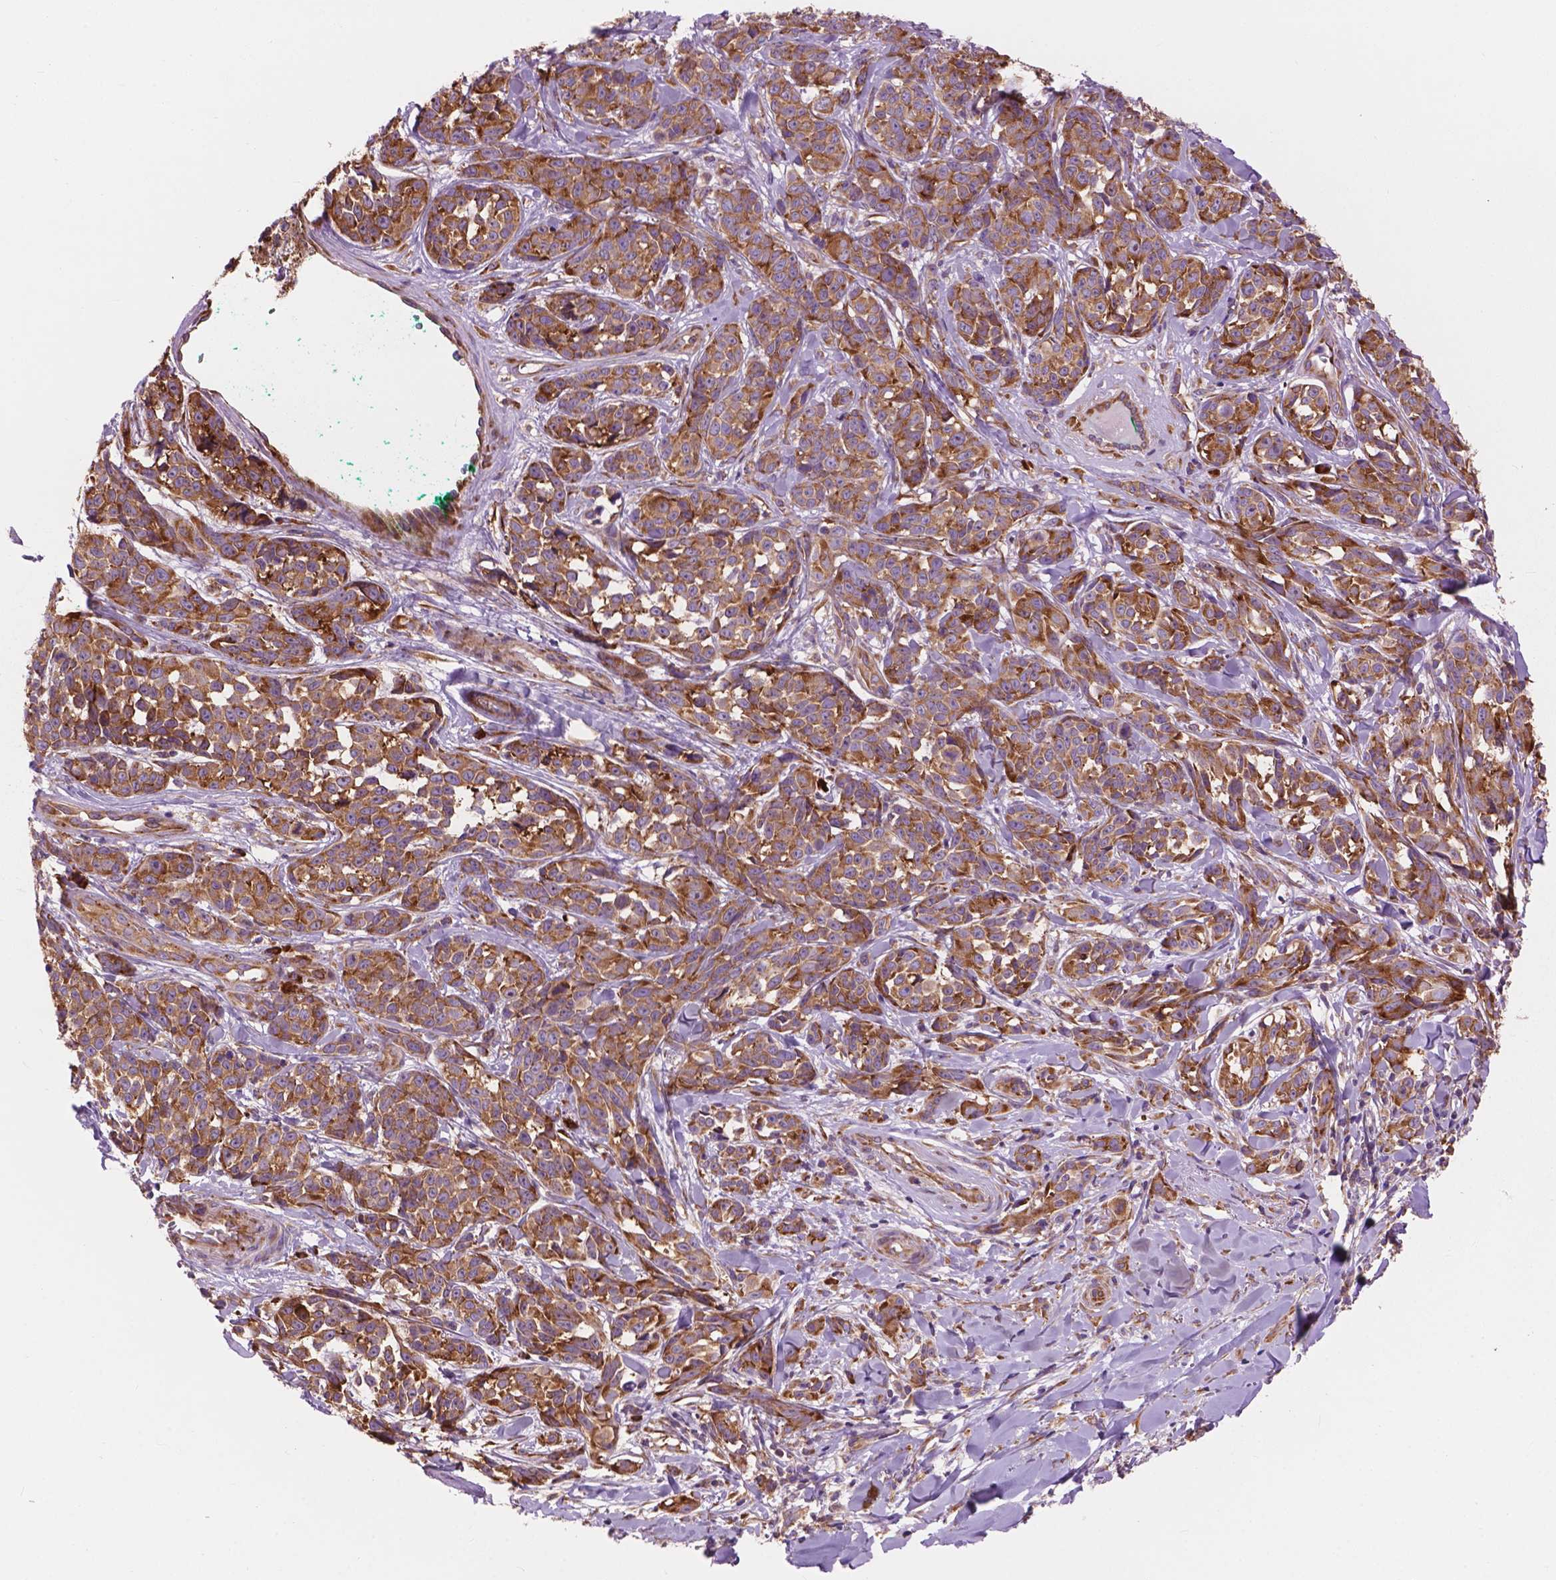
{"staining": {"intensity": "moderate", "quantity": ">75%", "location": "cytoplasmic/membranous"}, "tissue": "melanoma", "cell_type": "Tumor cells", "image_type": "cancer", "snomed": [{"axis": "morphology", "description": "Malignant melanoma, NOS"}, {"axis": "topography", "description": "Skin"}], "caption": "Brown immunohistochemical staining in human melanoma exhibits moderate cytoplasmic/membranous staining in about >75% of tumor cells.", "gene": "RPL37A", "patient": {"sex": "female", "age": 88}}